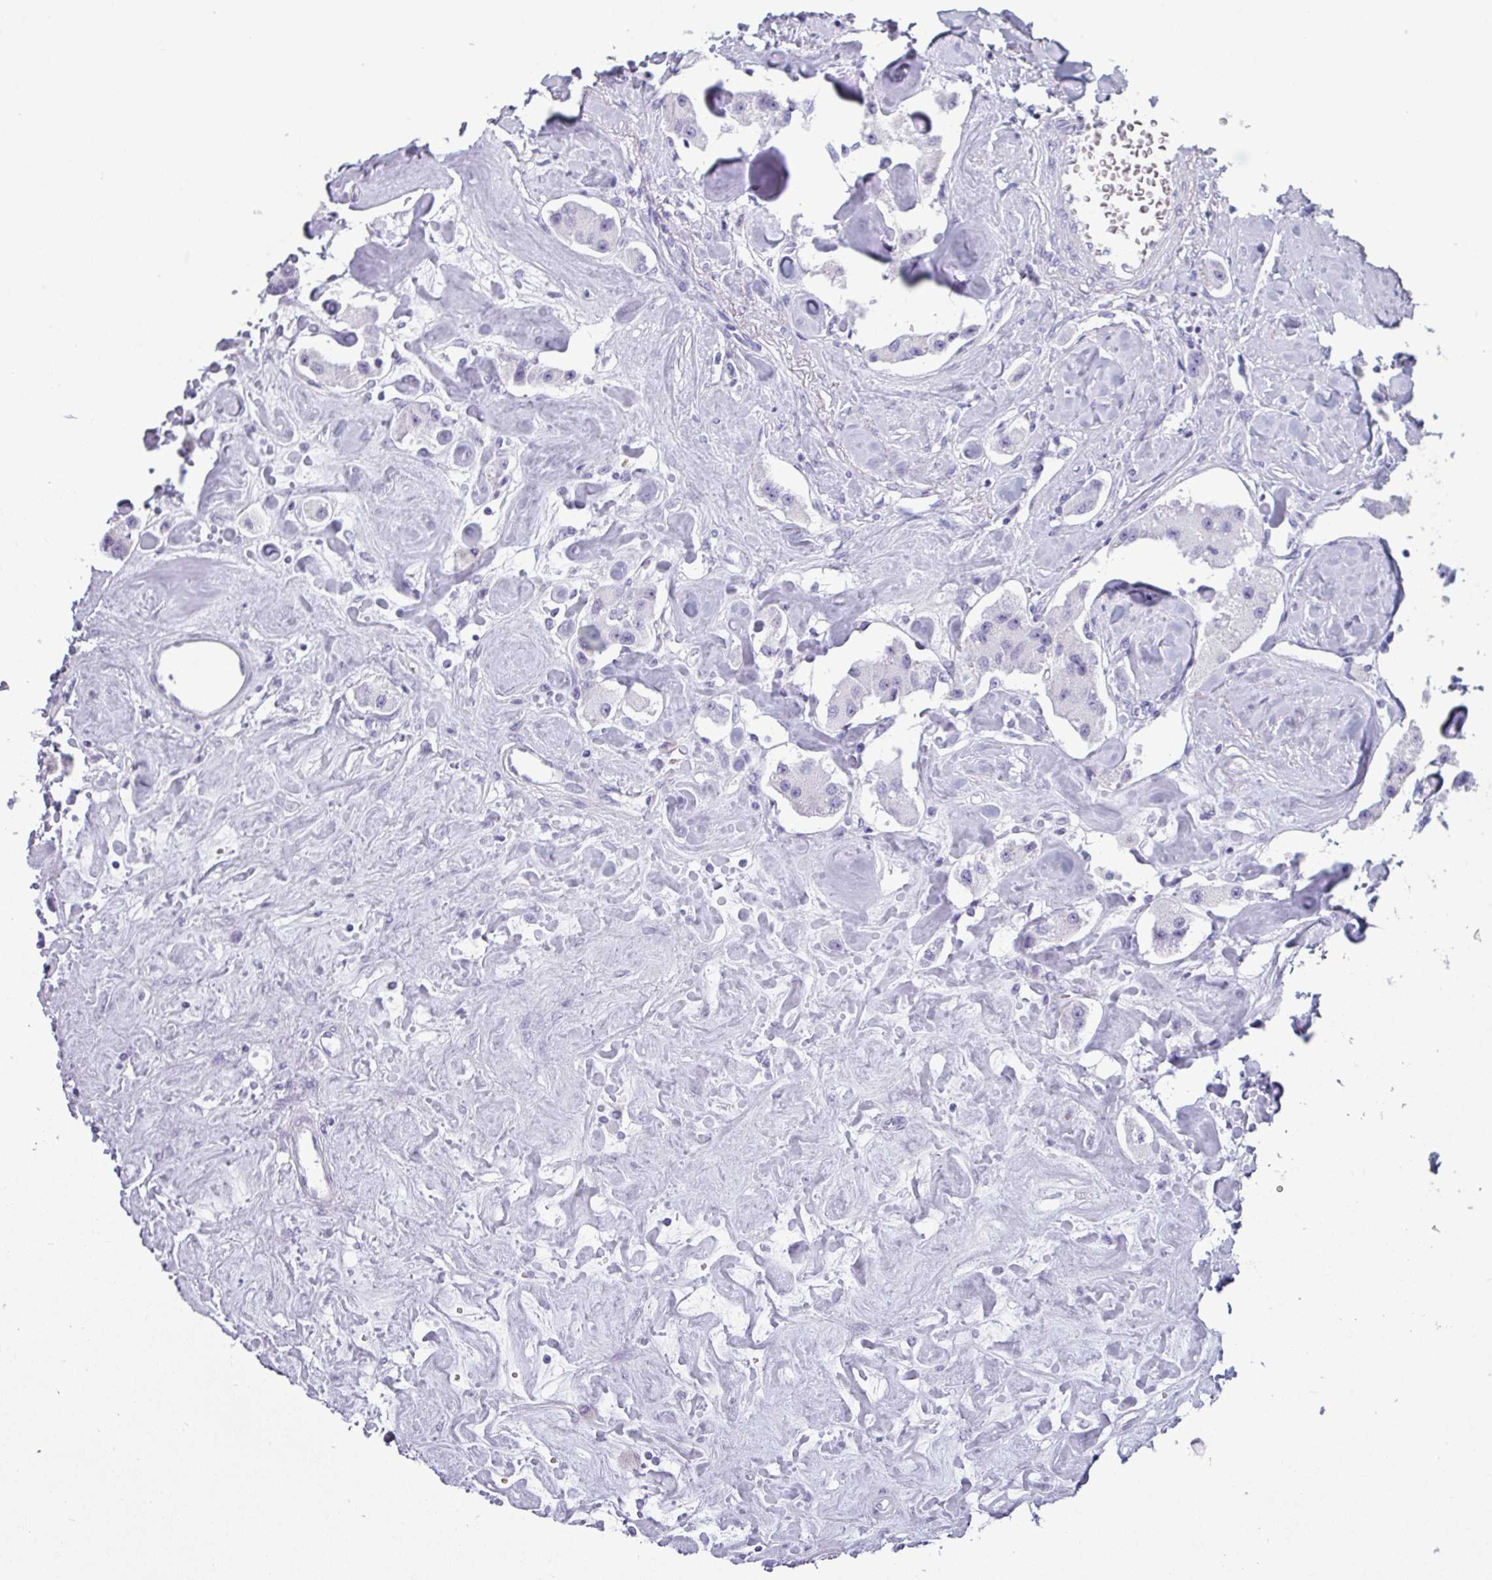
{"staining": {"intensity": "negative", "quantity": "none", "location": "none"}, "tissue": "carcinoid", "cell_type": "Tumor cells", "image_type": "cancer", "snomed": [{"axis": "morphology", "description": "Carcinoid, malignant, NOS"}, {"axis": "topography", "description": "Pancreas"}], "caption": "Micrograph shows no significant protein positivity in tumor cells of malignant carcinoid. (DAB (3,3'-diaminobenzidine) IHC, high magnification).", "gene": "CRYBB2", "patient": {"sex": "male", "age": 41}}